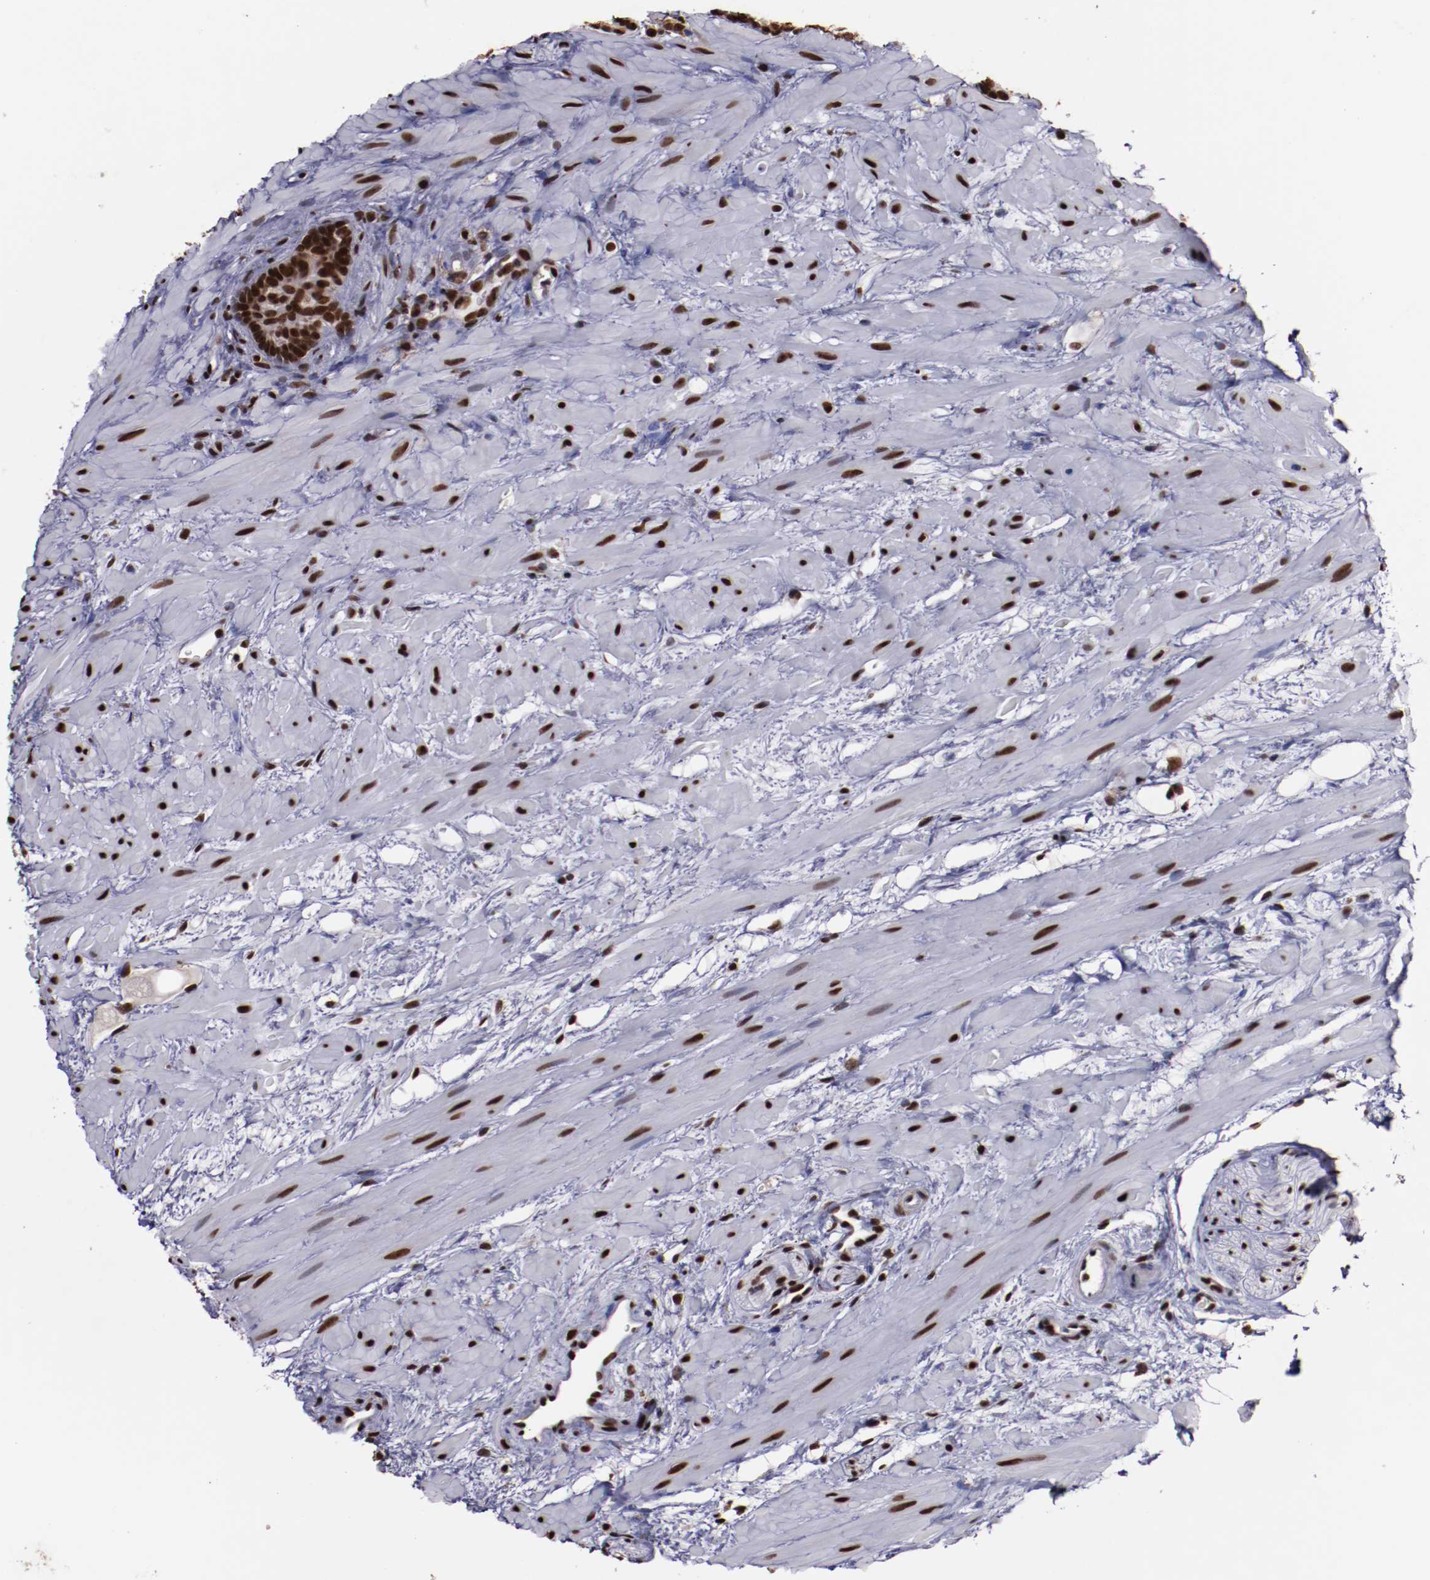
{"staining": {"intensity": "strong", "quantity": ">75%", "location": "nuclear"}, "tissue": "prostate cancer", "cell_type": "Tumor cells", "image_type": "cancer", "snomed": [{"axis": "morphology", "description": "Adenocarcinoma, Low grade"}, {"axis": "topography", "description": "Prostate"}], "caption": "A histopathology image of human prostate cancer (adenocarcinoma (low-grade)) stained for a protein displays strong nuclear brown staining in tumor cells.", "gene": "APEX1", "patient": {"sex": "male", "age": 57}}